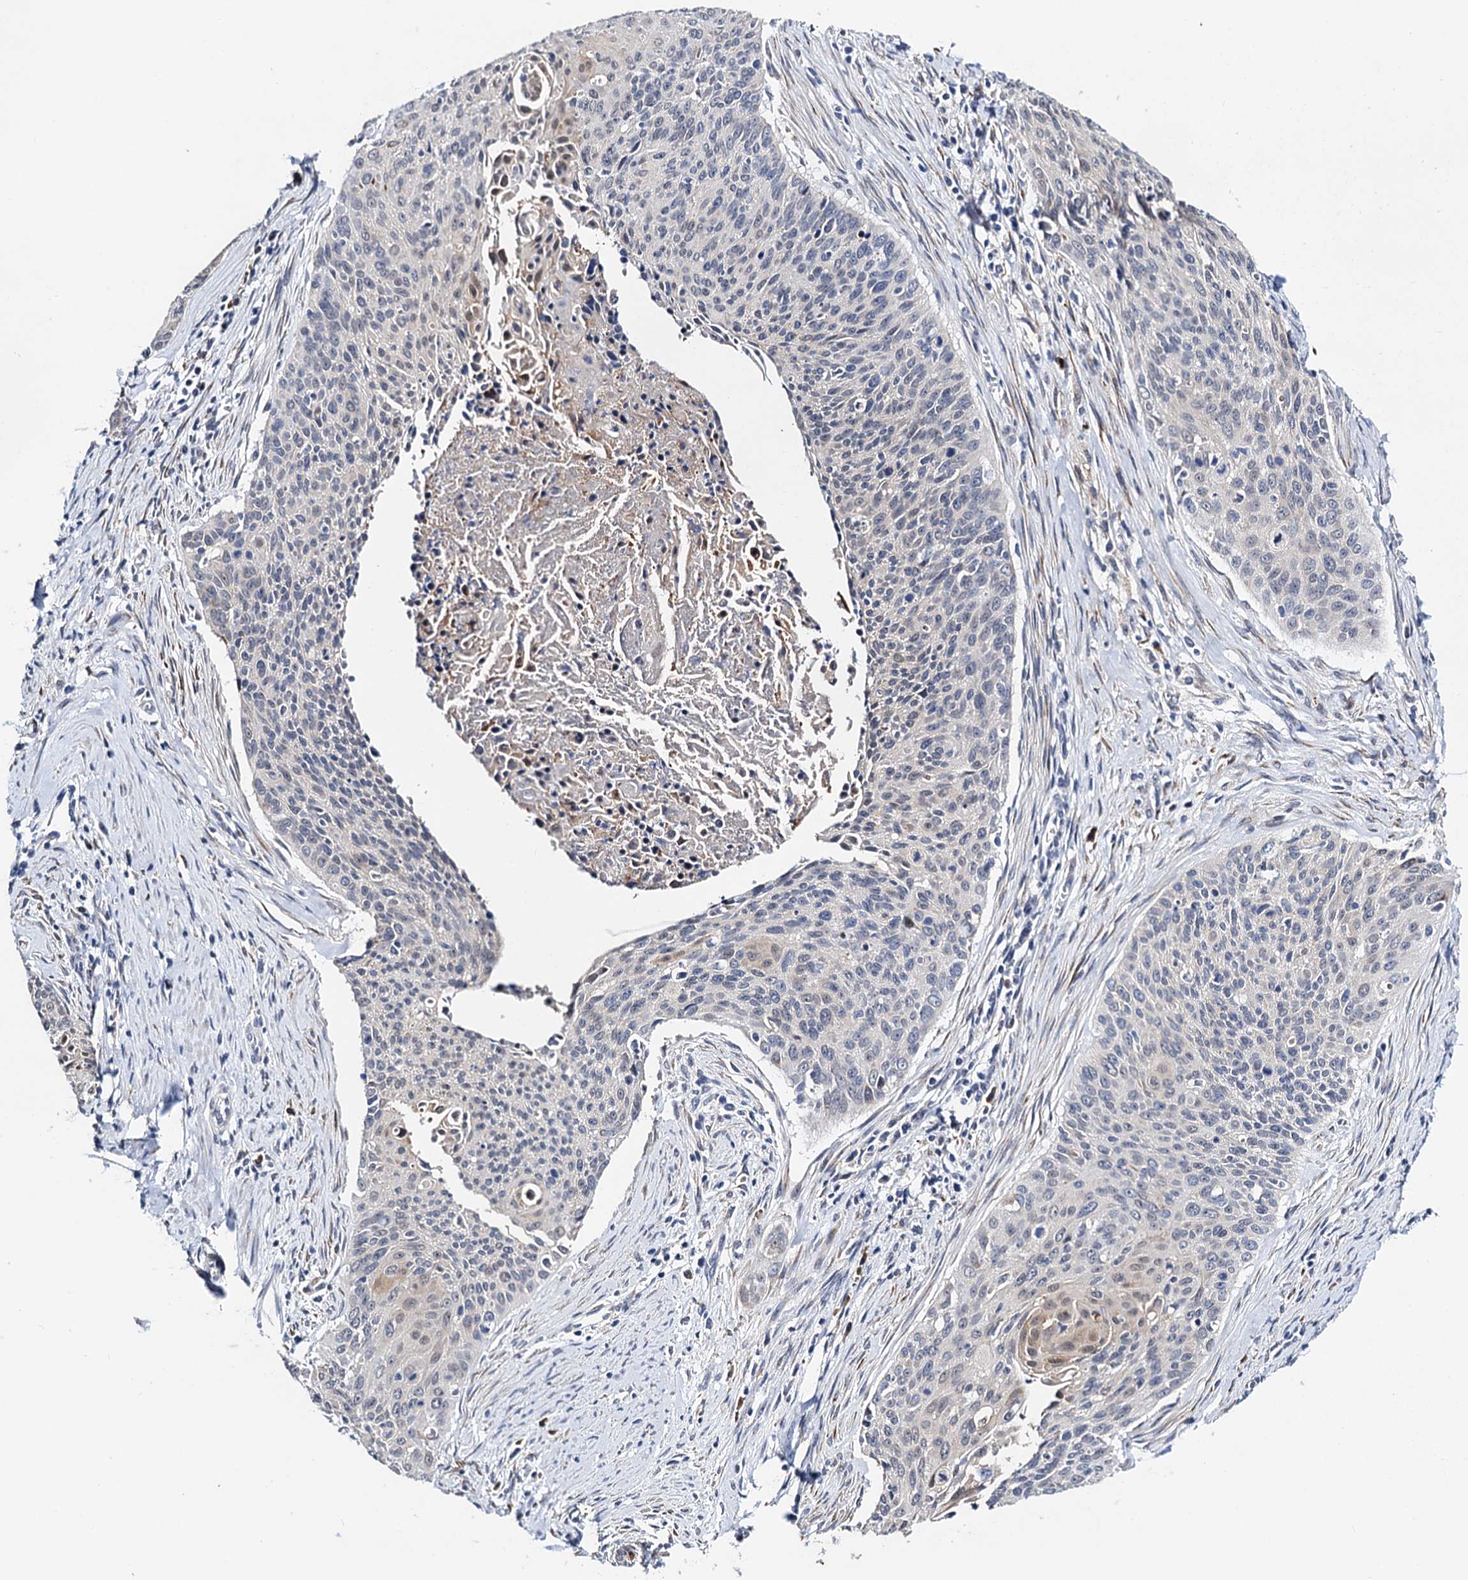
{"staining": {"intensity": "negative", "quantity": "none", "location": "none"}, "tissue": "cervical cancer", "cell_type": "Tumor cells", "image_type": "cancer", "snomed": [{"axis": "morphology", "description": "Squamous cell carcinoma, NOS"}, {"axis": "topography", "description": "Cervix"}], "caption": "IHC photomicrograph of human cervical cancer (squamous cell carcinoma) stained for a protein (brown), which reveals no expression in tumor cells.", "gene": "SLC7A10", "patient": {"sex": "female", "age": 55}}